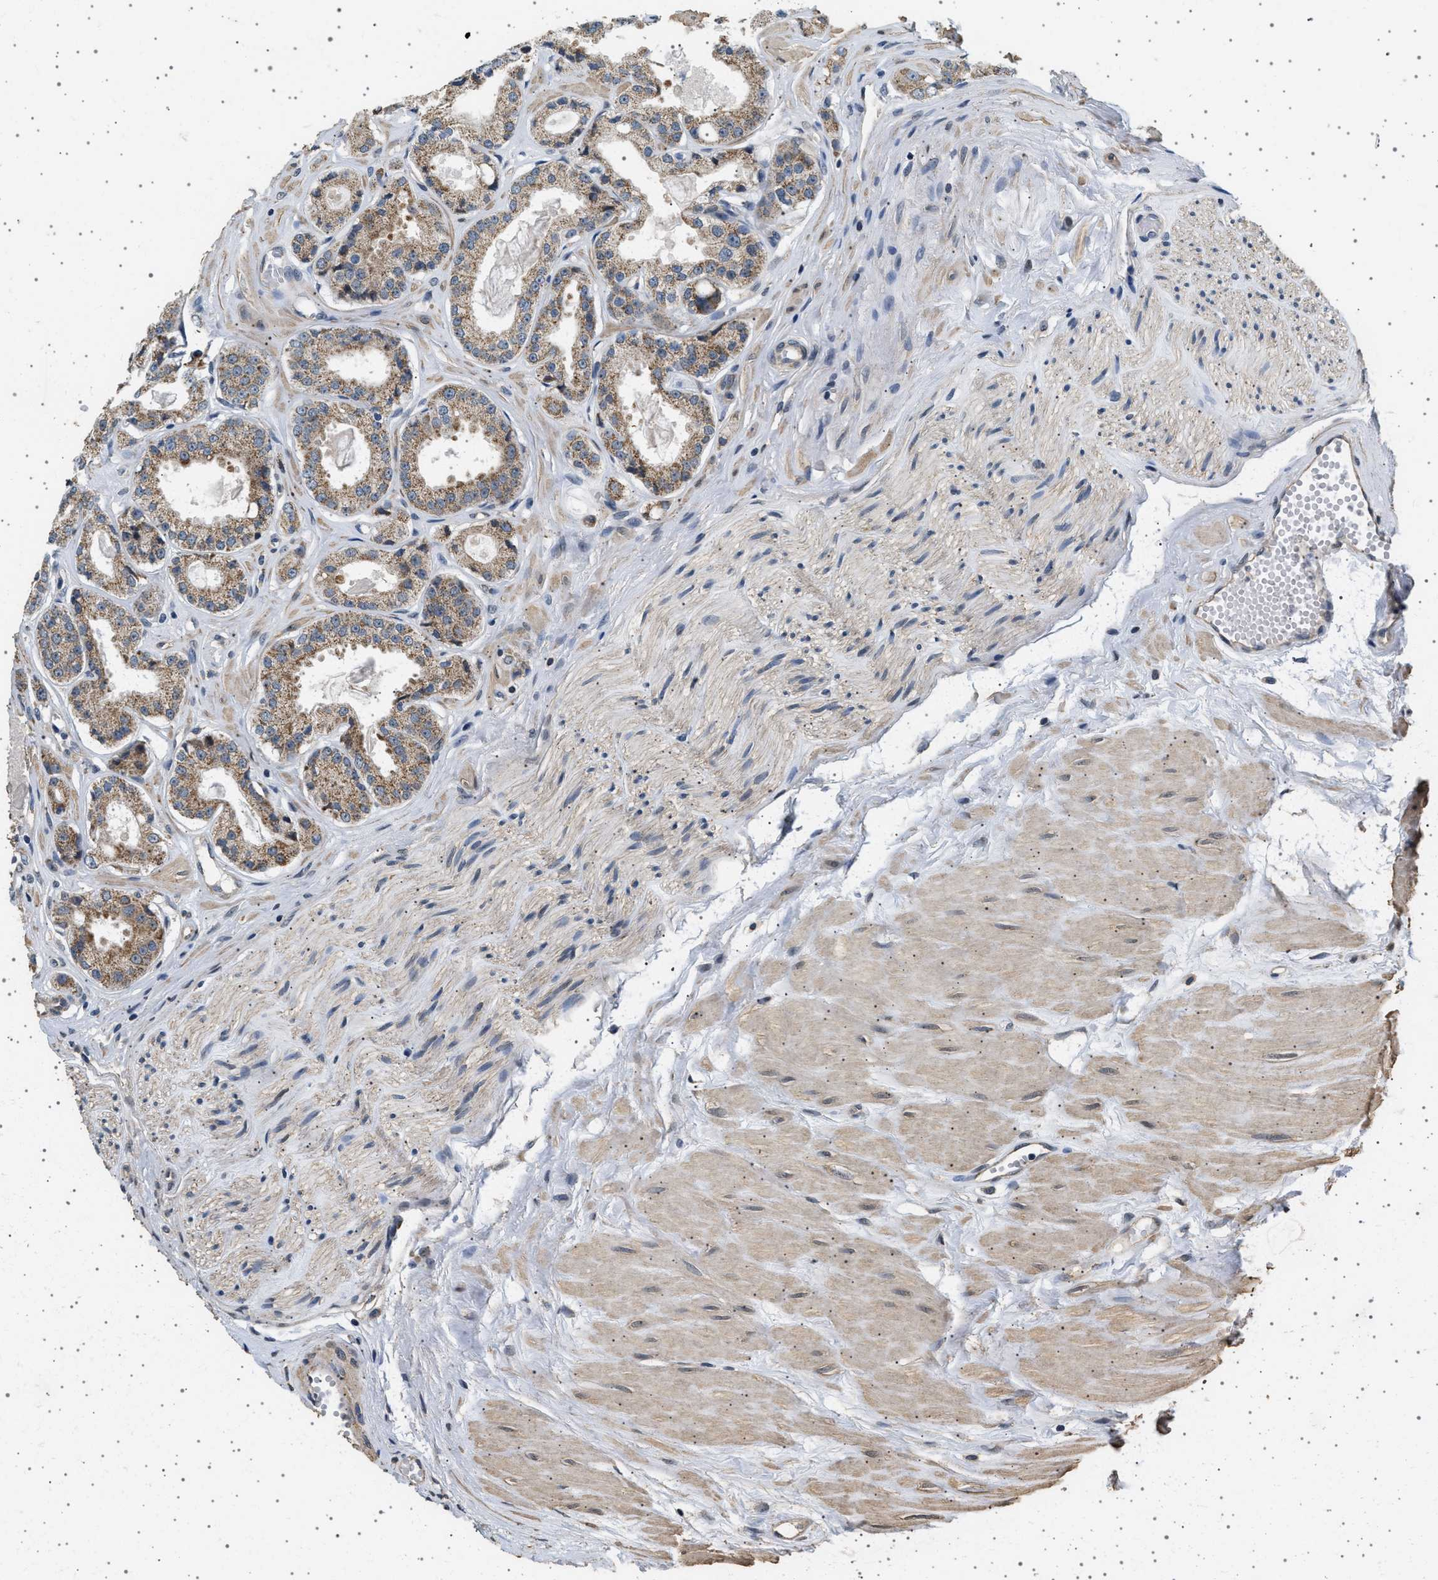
{"staining": {"intensity": "moderate", "quantity": ">75%", "location": "cytoplasmic/membranous"}, "tissue": "prostate cancer", "cell_type": "Tumor cells", "image_type": "cancer", "snomed": [{"axis": "morphology", "description": "Adenocarcinoma, Low grade"}, {"axis": "topography", "description": "Prostate"}], "caption": "A brown stain highlights moderate cytoplasmic/membranous expression of a protein in prostate adenocarcinoma (low-grade) tumor cells.", "gene": "KCNA4", "patient": {"sex": "male", "age": 57}}